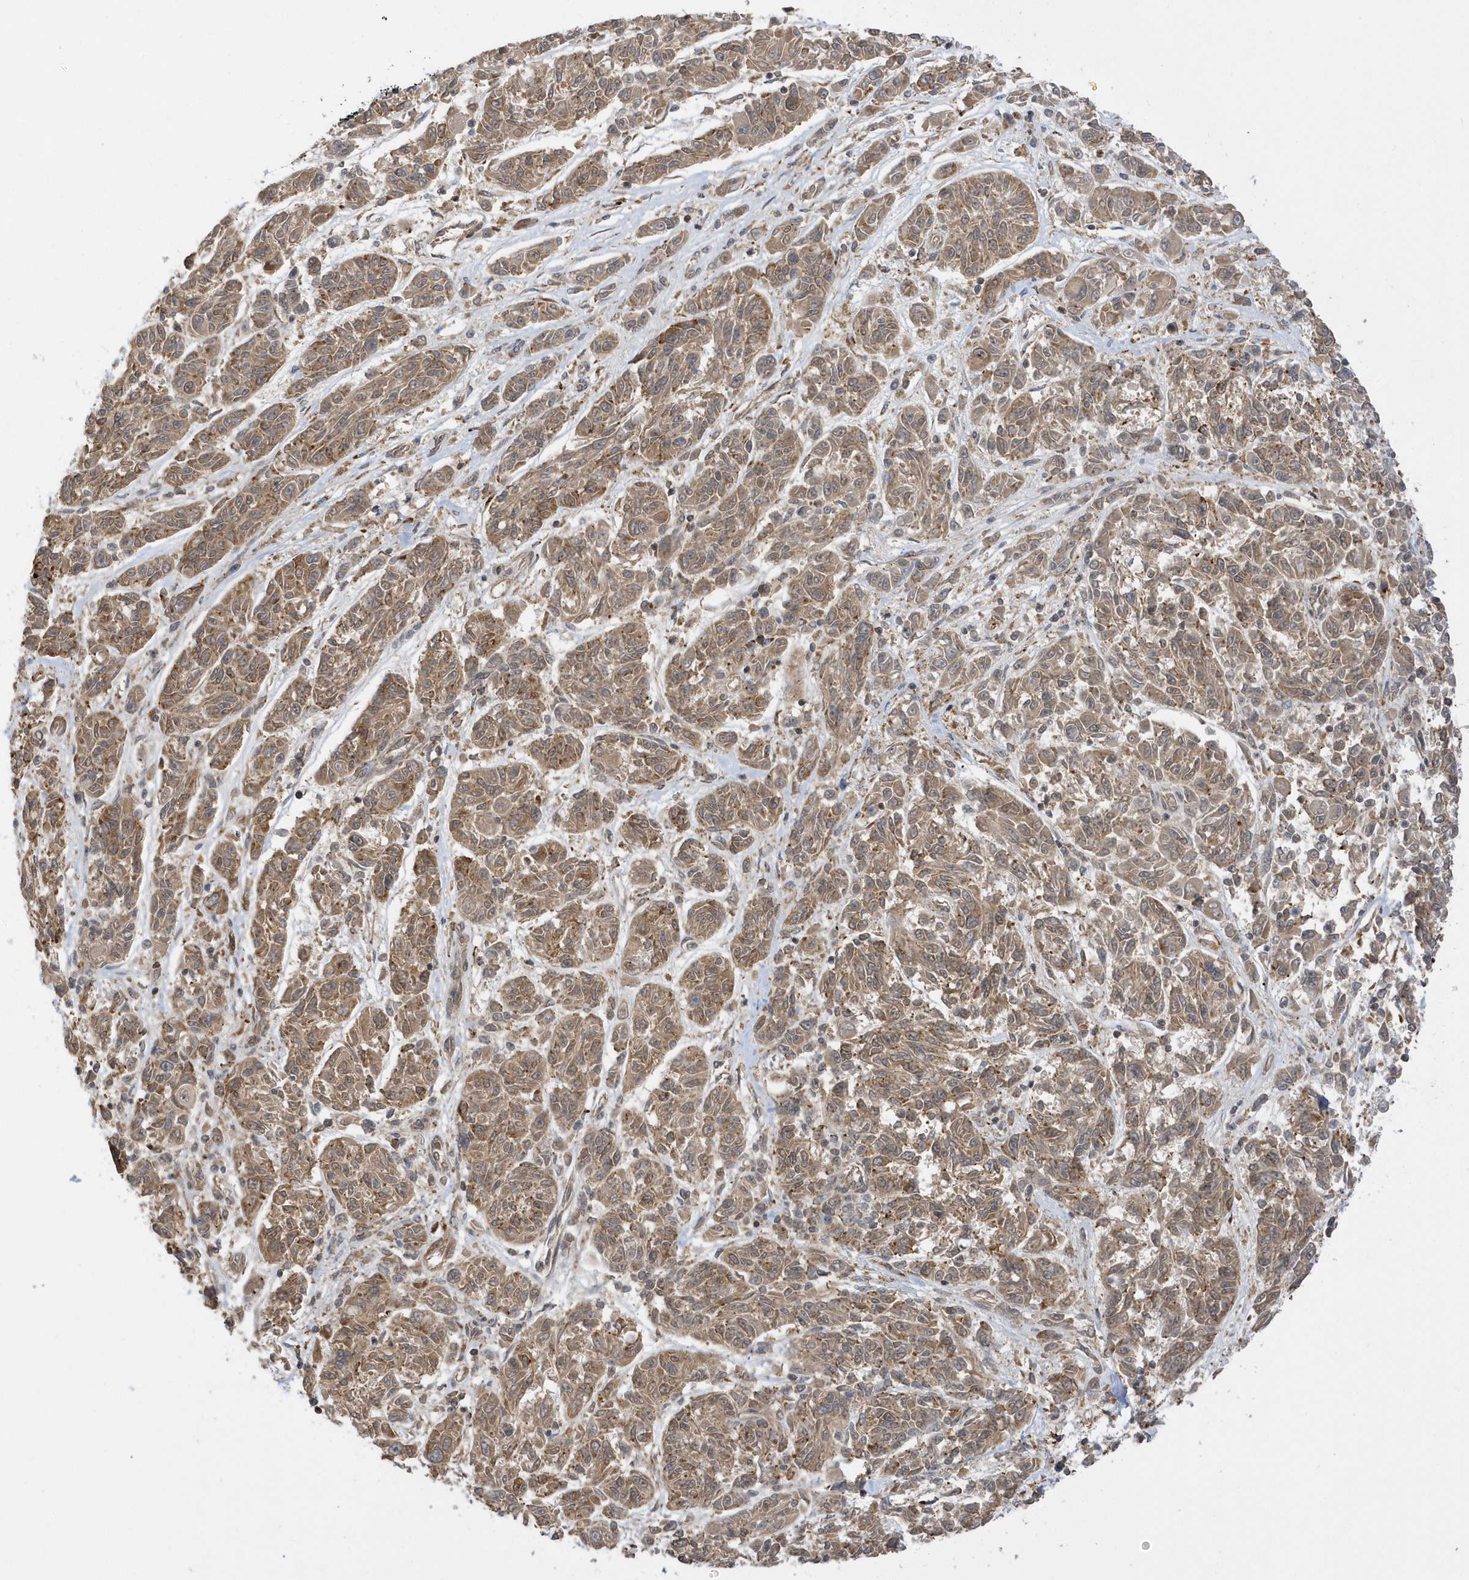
{"staining": {"intensity": "moderate", "quantity": ">75%", "location": "cytoplasmic/membranous"}, "tissue": "melanoma", "cell_type": "Tumor cells", "image_type": "cancer", "snomed": [{"axis": "morphology", "description": "Malignant melanoma, NOS"}, {"axis": "topography", "description": "Skin"}], "caption": "A brown stain shows moderate cytoplasmic/membranous staining of a protein in human melanoma tumor cells.", "gene": "METTL21A", "patient": {"sex": "male", "age": 53}}